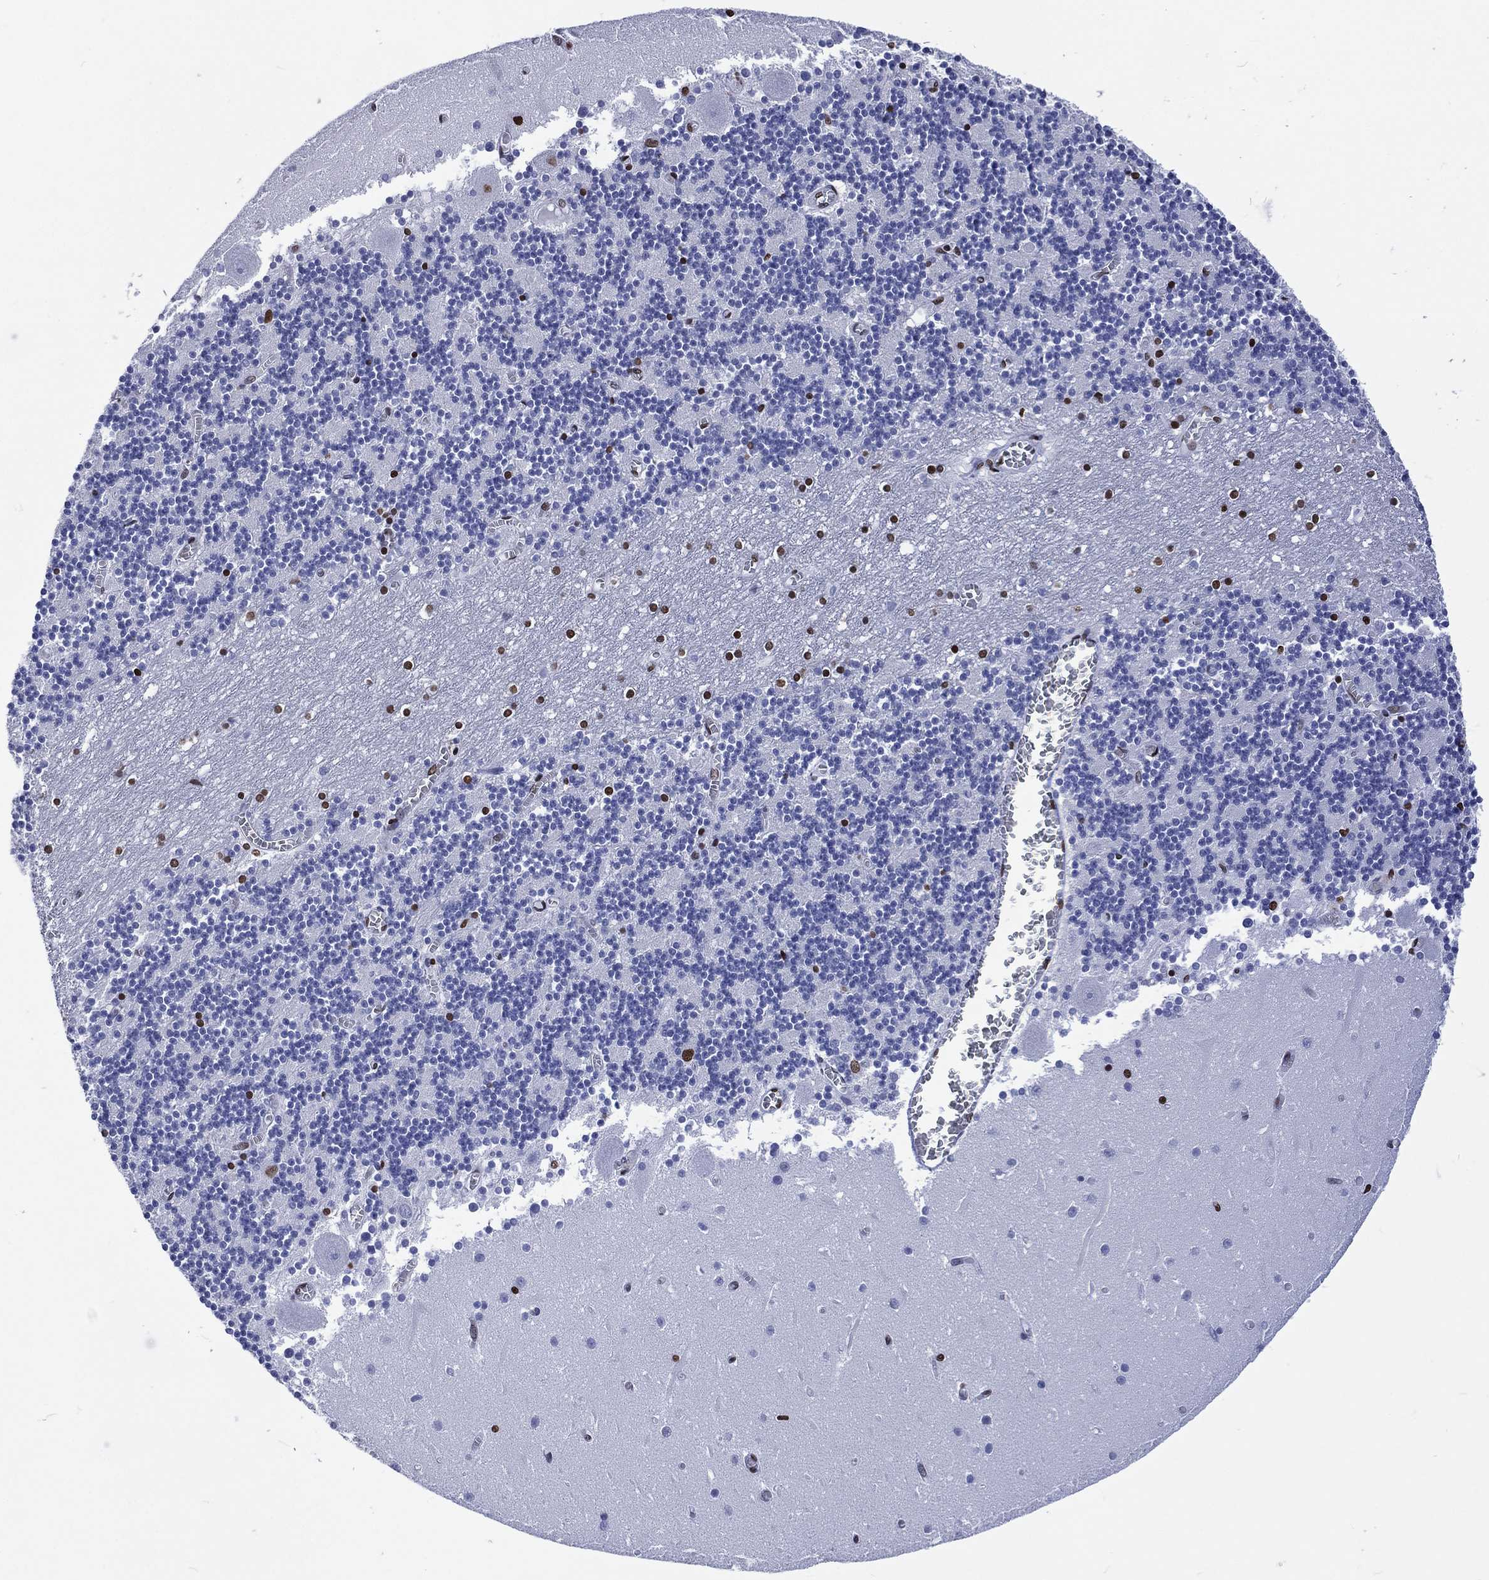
{"staining": {"intensity": "strong", "quantity": "25%-75%", "location": "nuclear"}, "tissue": "cerebellum", "cell_type": "Cells in granular layer", "image_type": "normal", "snomed": [{"axis": "morphology", "description": "Normal tissue, NOS"}, {"axis": "topography", "description": "Cerebellum"}], "caption": "A photomicrograph of cerebellum stained for a protein displays strong nuclear brown staining in cells in granular layer. The protein is stained brown, and the nuclei are stained in blue (DAB IHC with brightfield microscopy, high magnification).", "gene": "RETREG2", "patient": {"sex": "female", "age": 28}}